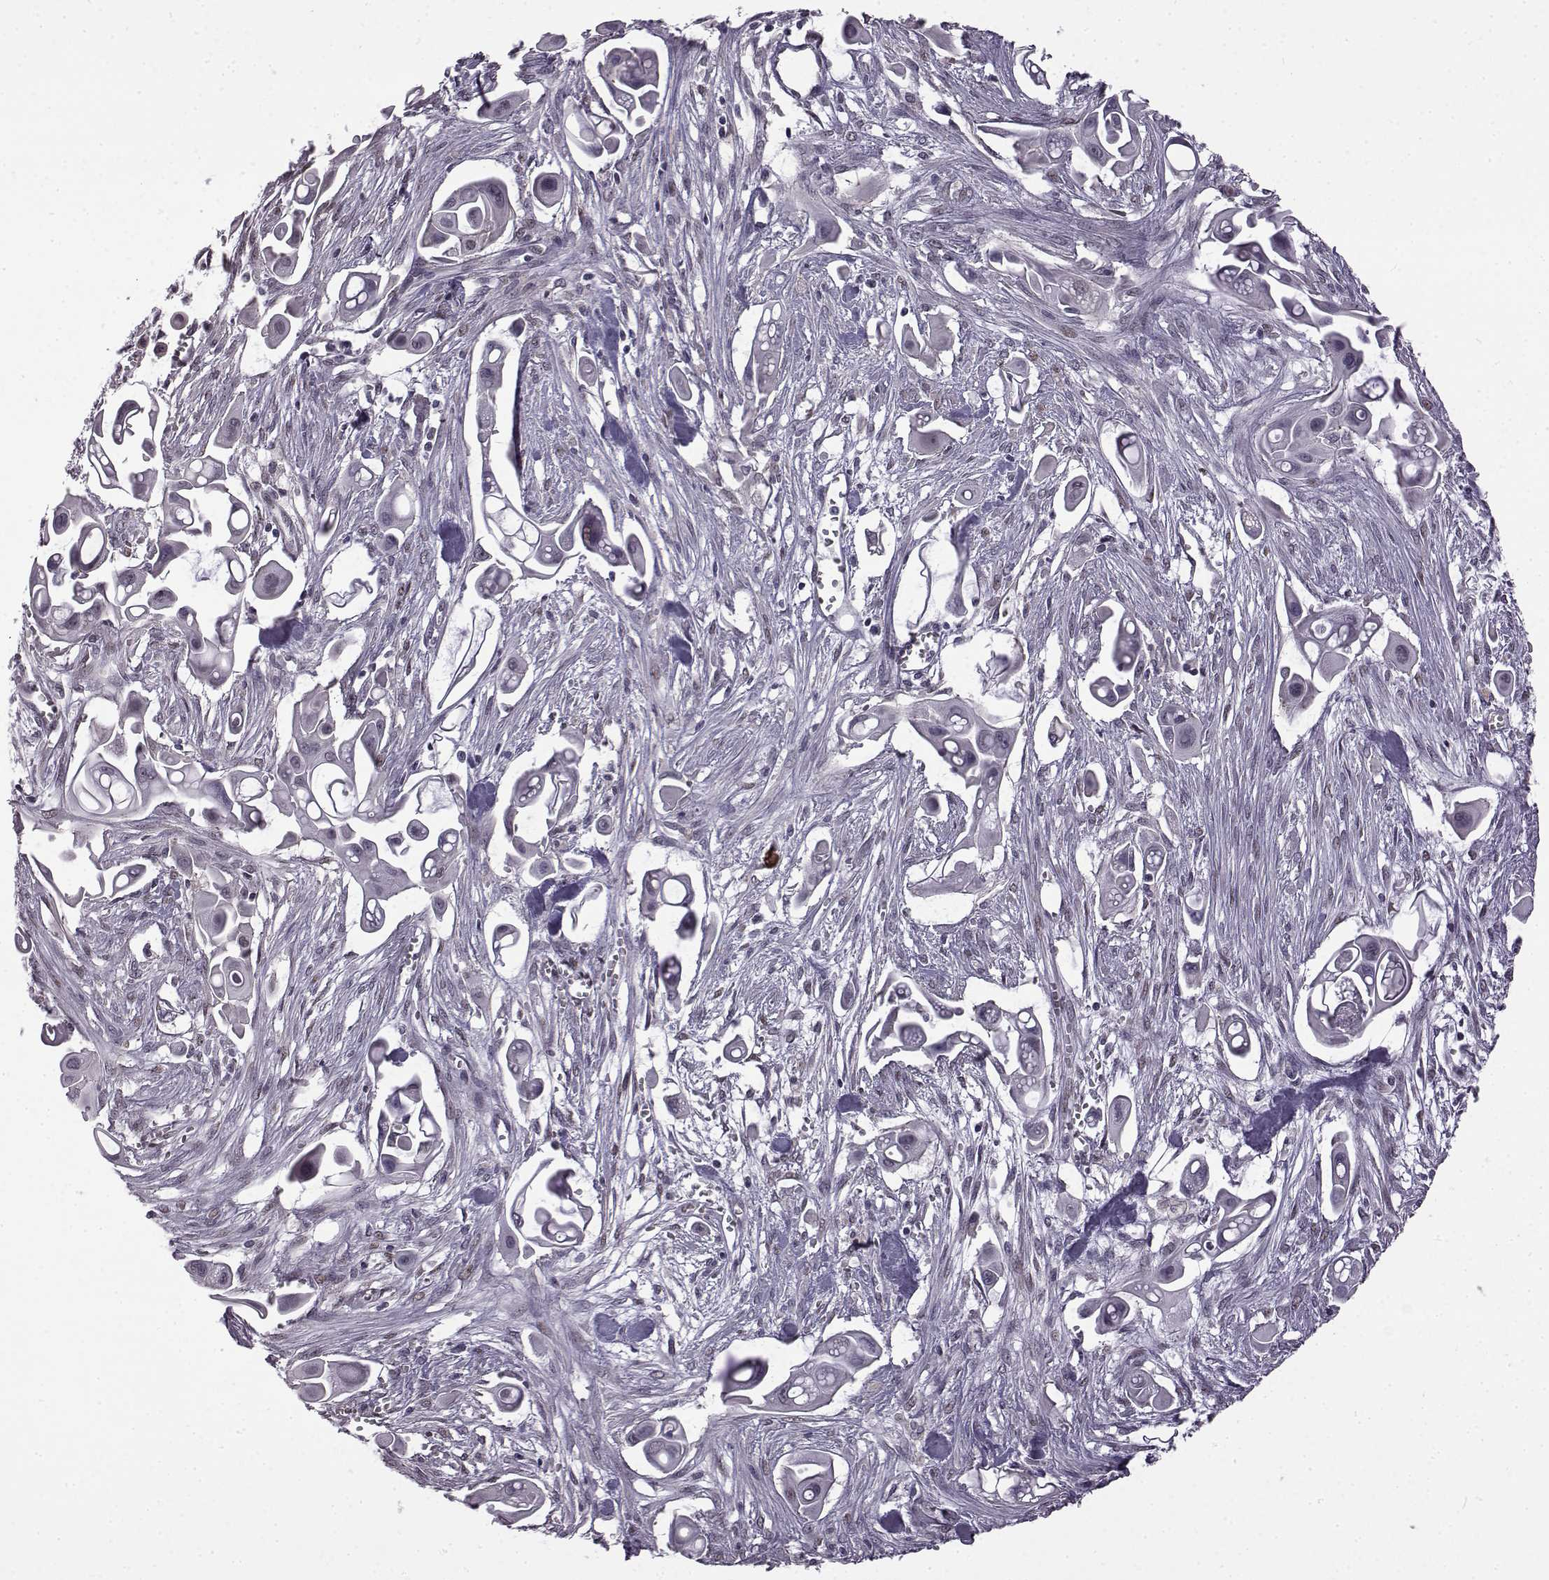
{"staining": {"intensity": "negative", "quantity": "none", "location": "none"}, "tissue": "pancreatic cancer", "cell_type": "Tumor cells", "image_type": "cancer", "snomed": [{"axis": "morphology", "description": "Adenocarcinoma, NOS"}, {"axis": "topography", "description": "Pancreas"}], "caption": "This is a image of immunohistochemistry (IHC) staining of adenocarcinoma (pancreatic), which shows no staining in tumor cells.", "gene": "SYNPO2", "patient": {"sex": "male", "age": 50}}